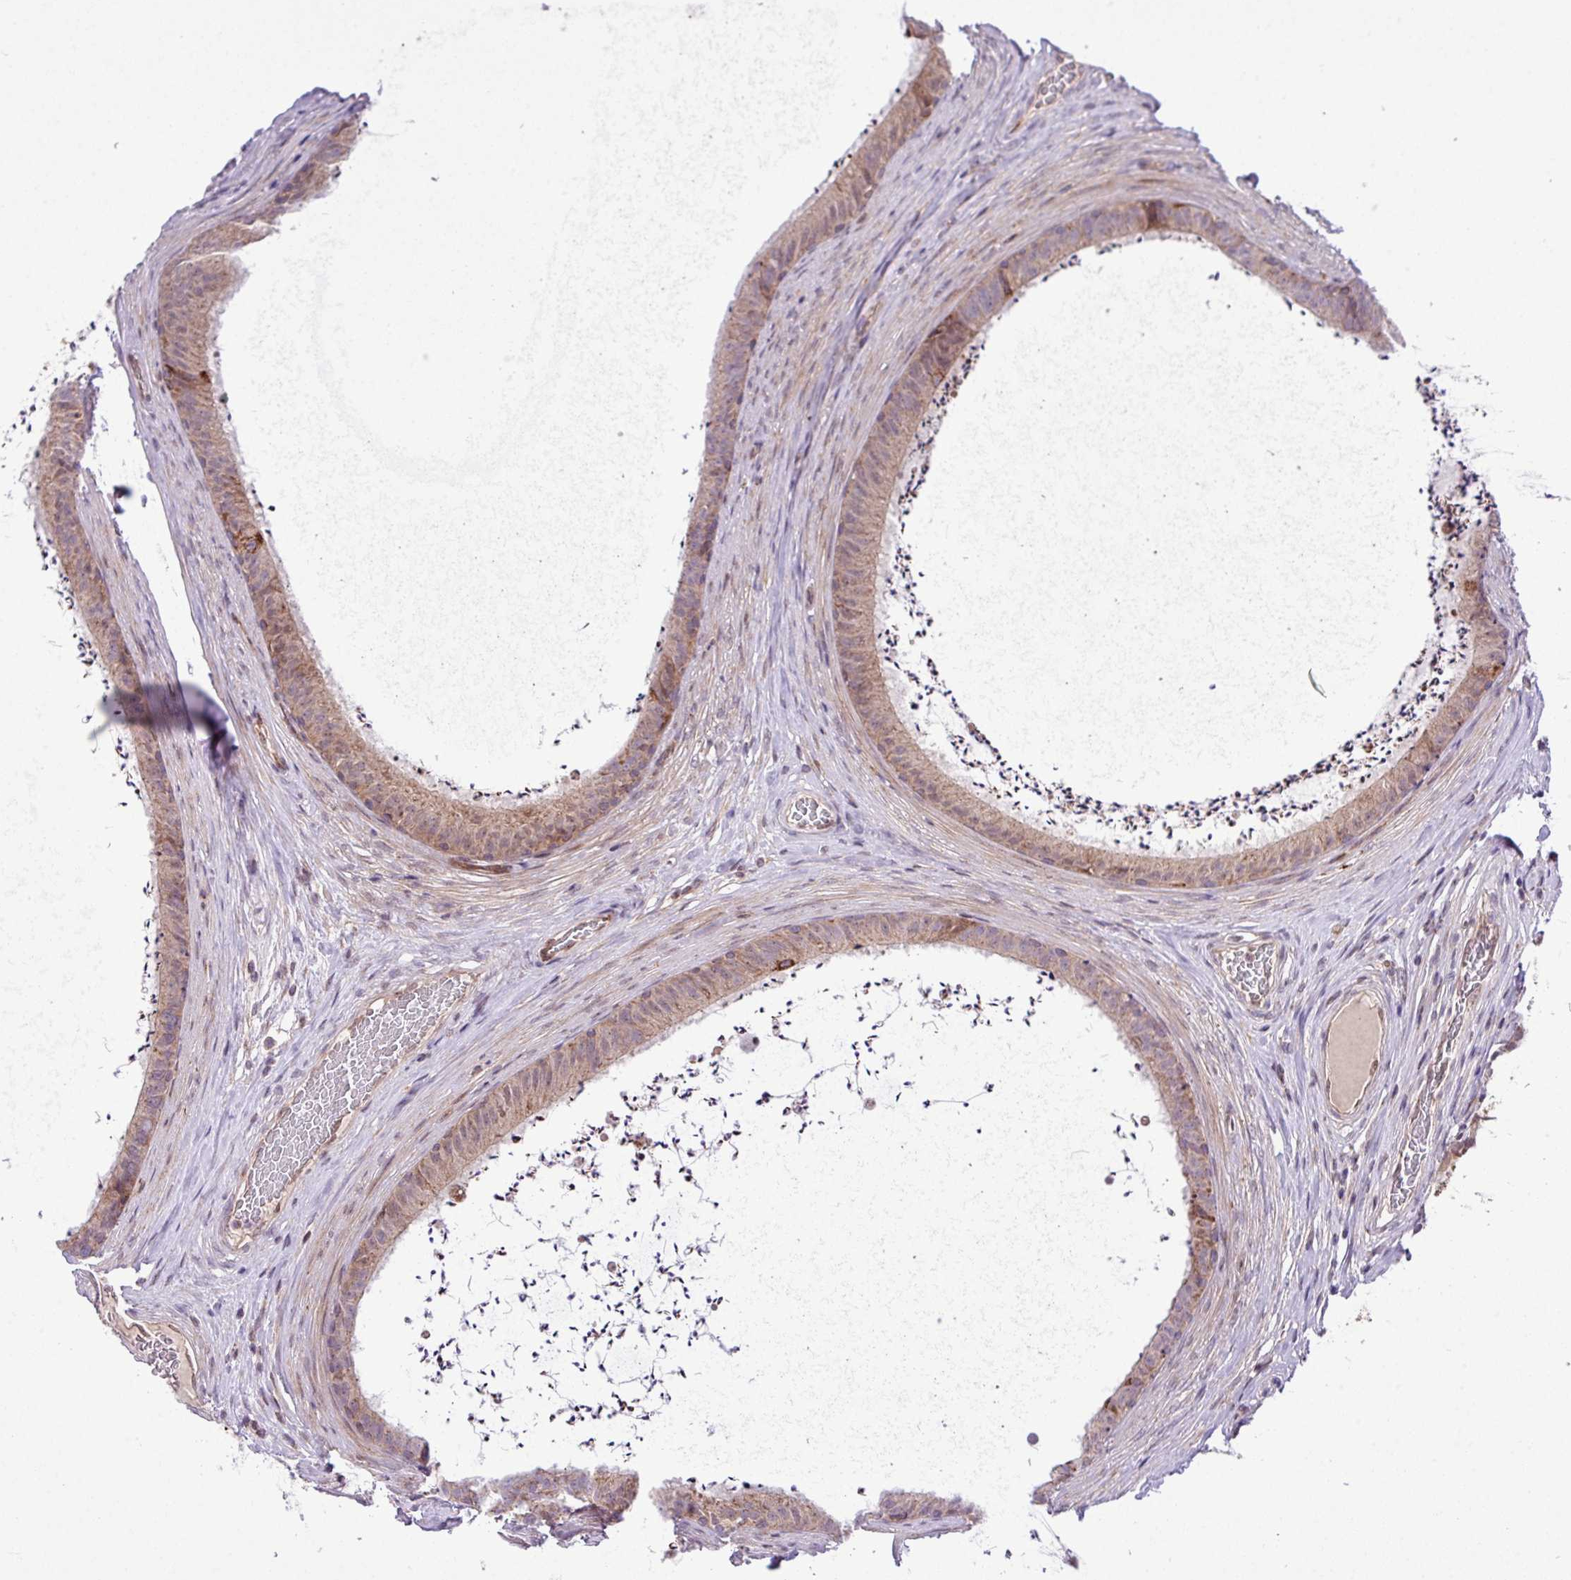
{"staining": {"intensity": "moderate", "quantity": "25%-75%", "location": "cytoplasmic/membranous"}, "tissue": "epididymis", "cell_type": "Glandular cells", "image_type": "normal", "snomed": [{"axis": "morphology", "description": "Normal tissue, NOS"}, {"axis": "topography", "description": "Testis"}, {"axis": "topography", "description": "Epididymis"}], "caption": "Protein staining of unremarkable epididymis displays moderate cytoplasmic/membranous staining in approximately 25%-75% of glandular cells.", "gene": "B3GNT9", "patient": {"sex": "male", "age": 41}}